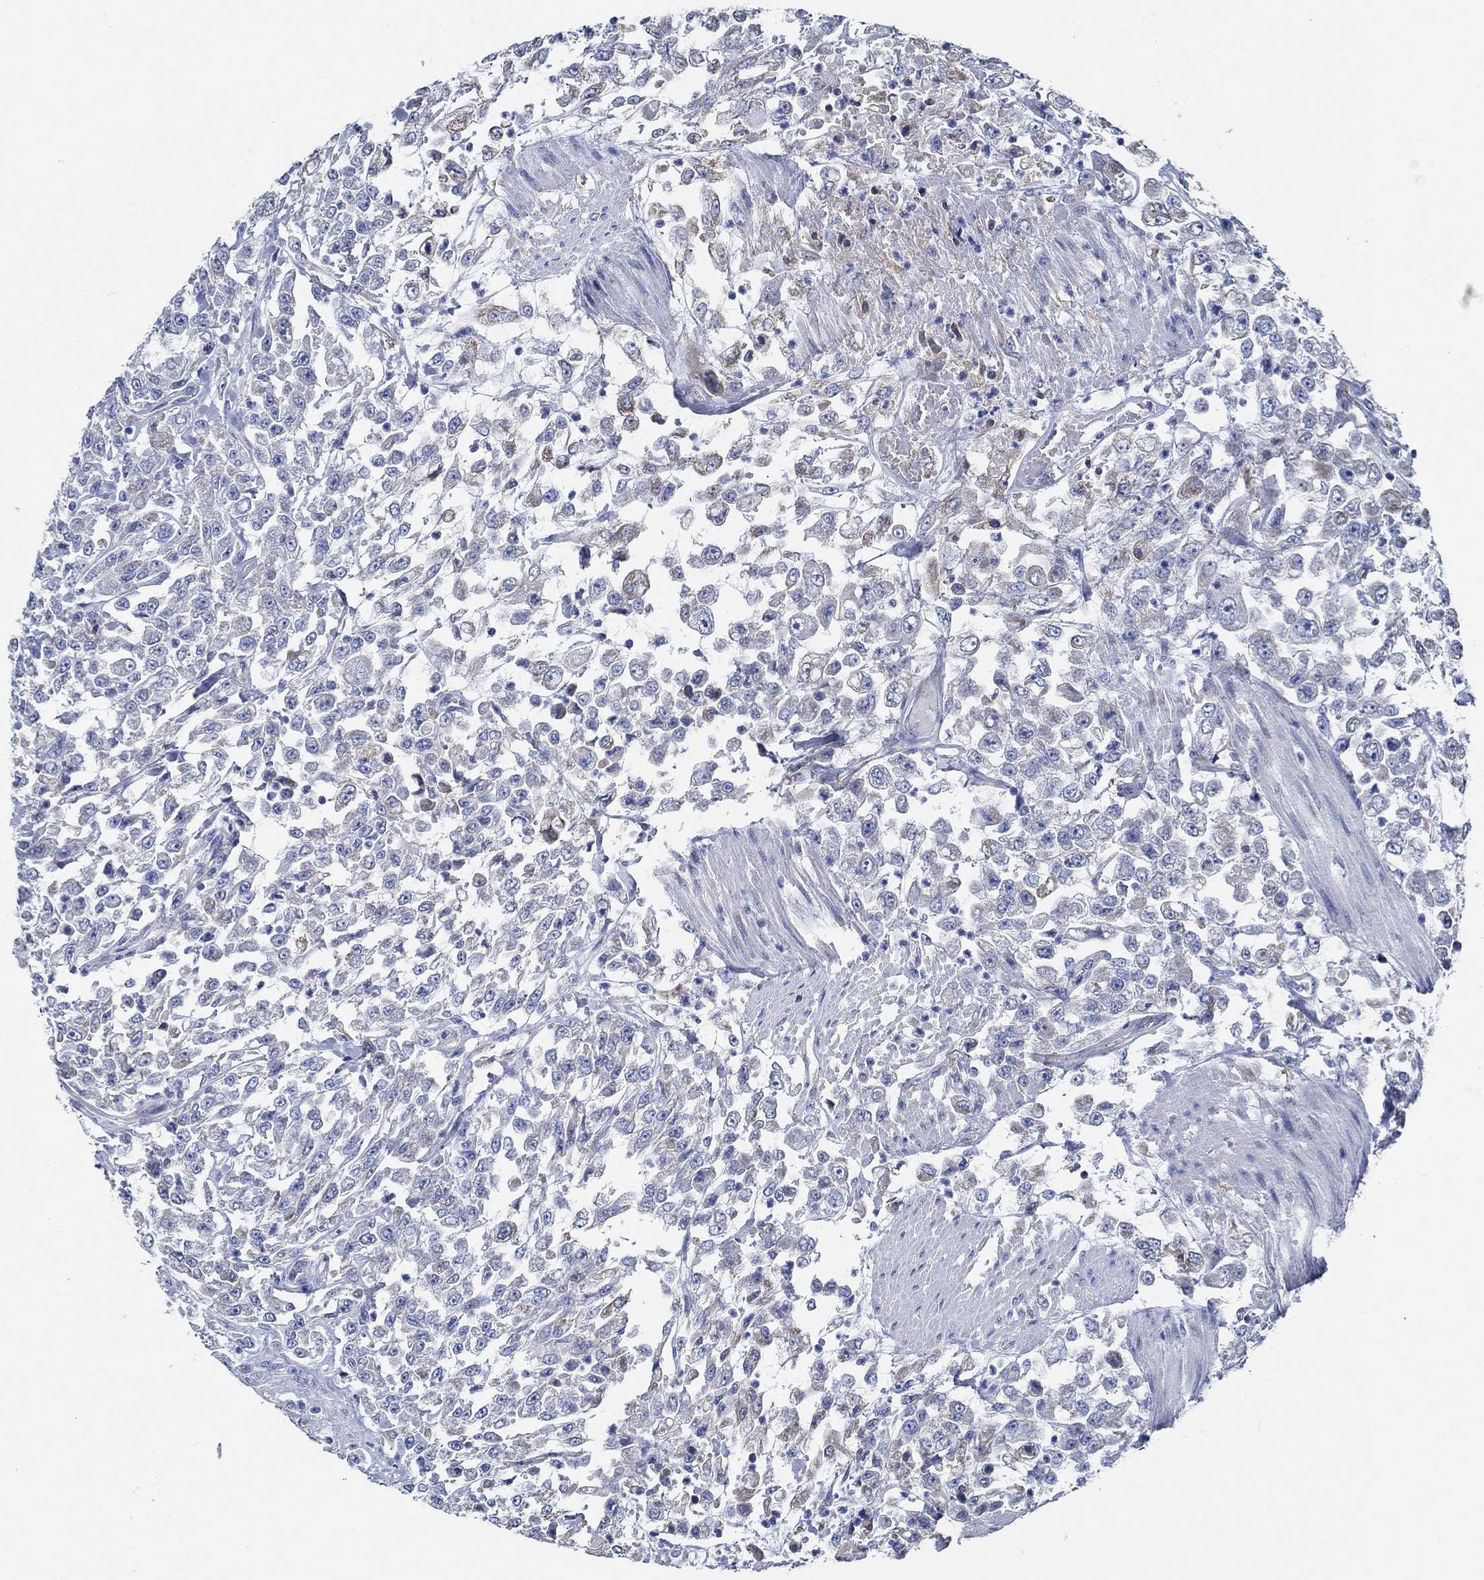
{"staining": {"intensity": "weak", "quantity": "<25%", "location": "cytoplasmic/membranous"}, "tissue": "urothelial cancer", "cell_type": "Tumor cells", "image_type": "cancer", "snomed": [{"axis": "morphology", "description": "Urothelial carcinoma, High grade"}, {"axis": "topography", "description": "Urinary bladder"}], "caption": "Immunohistochemistry (IHC) of human high-grade urothelial carcinoma demonstrates no staining in tumor cells. Nuclei are stained in blue.", "gene": "HECW2", "patient": {"sex": "male", "age": 46}}